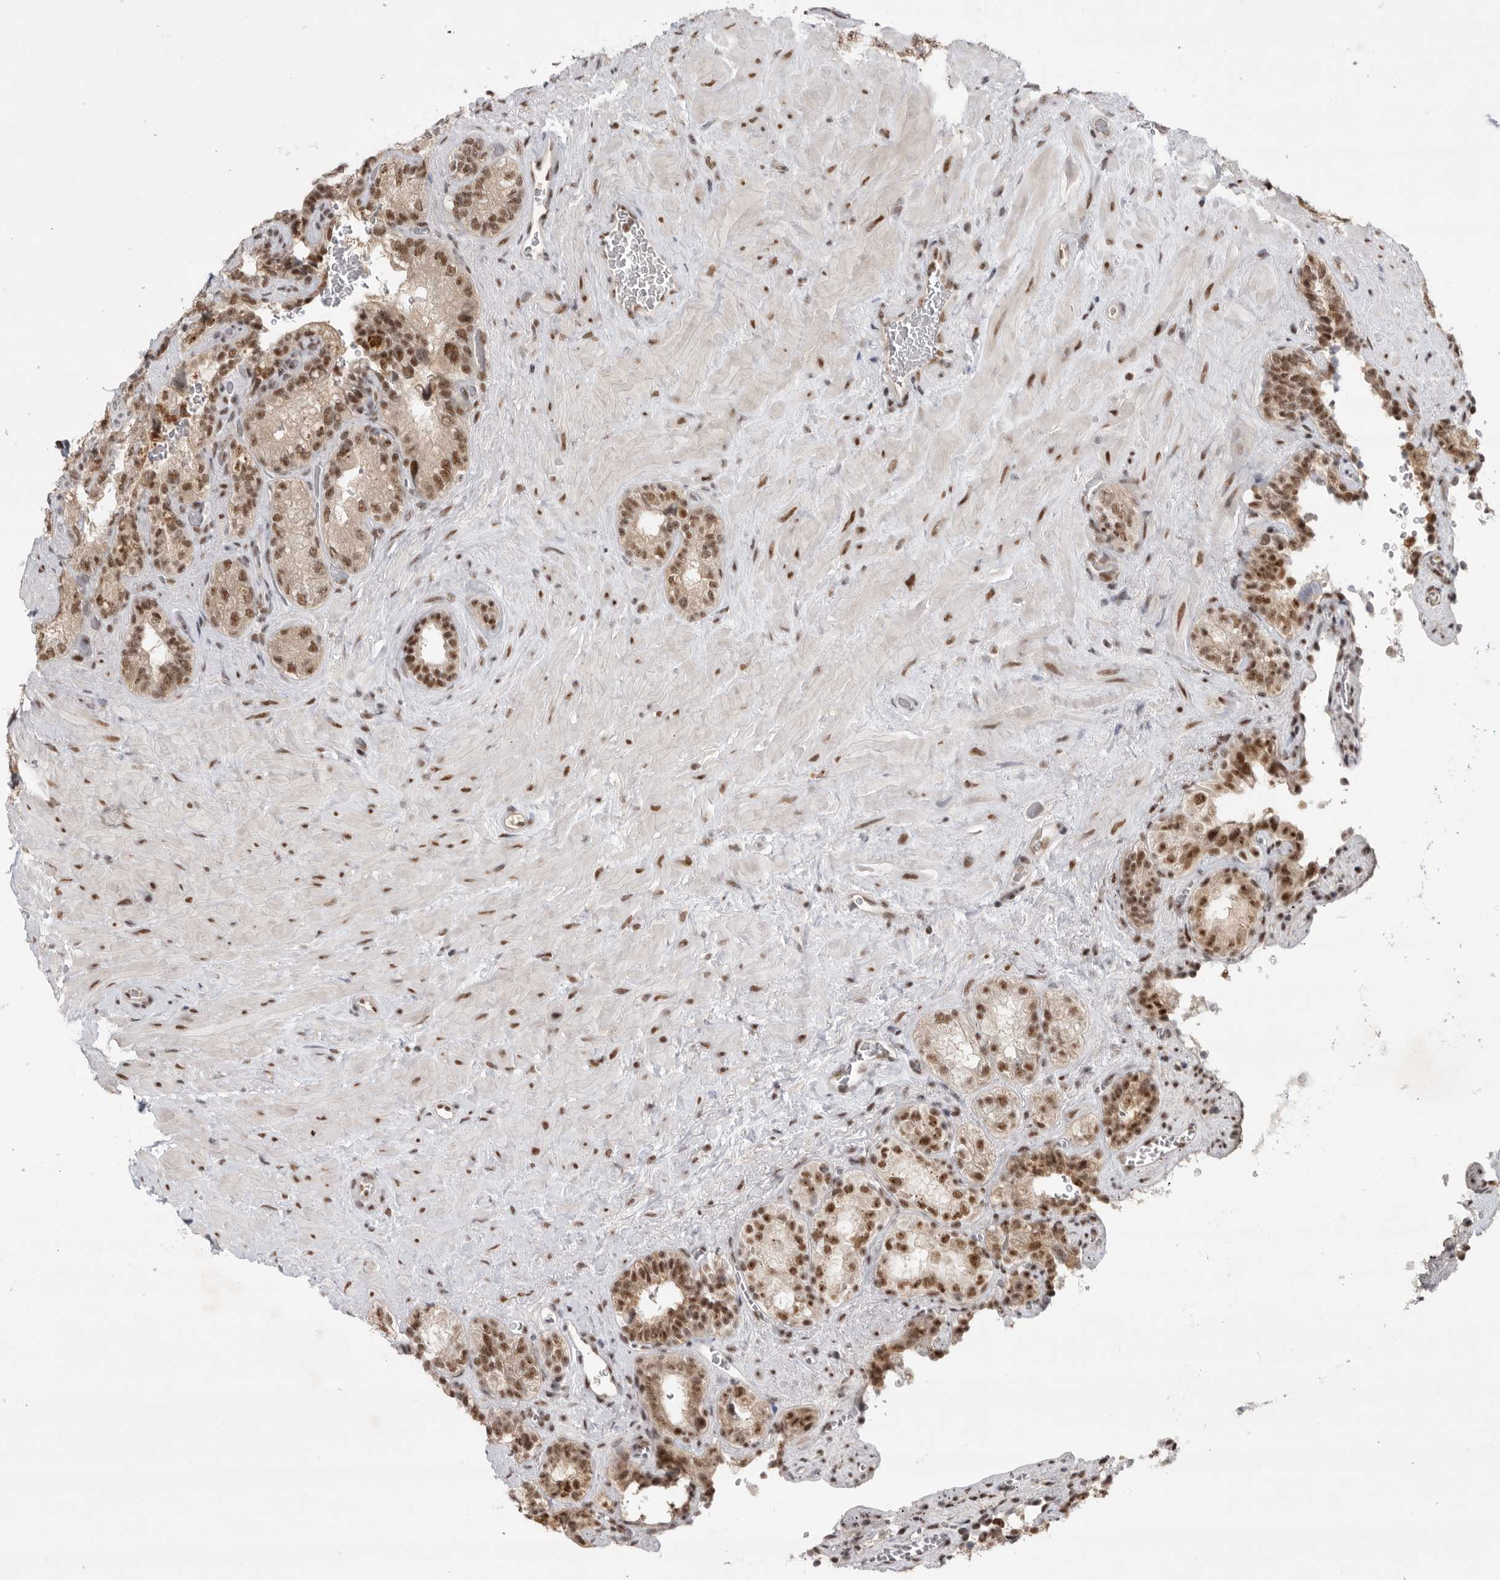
{"staining": {"intensity": "strong", "quantity": ">75%", "location": "nuclear"}, "tissue": "seminal vesicle", "cell_type": "Glandular cells", "image_type": "normal", "snomed": [{"axis": "morphology", "description": "Normal tissue, NOS"}, {"axis": "topography", "description": "Prostate"}, {"axis": "topography", "description": "Seminal veicle"}], "caption": "Human seminal vesicle stained with a brown dye displays strong nuclear positive staining in approximately >75% of glandular cells.", "gene": "ZNF830", "patient": {"sex": "male", "age": 67}}